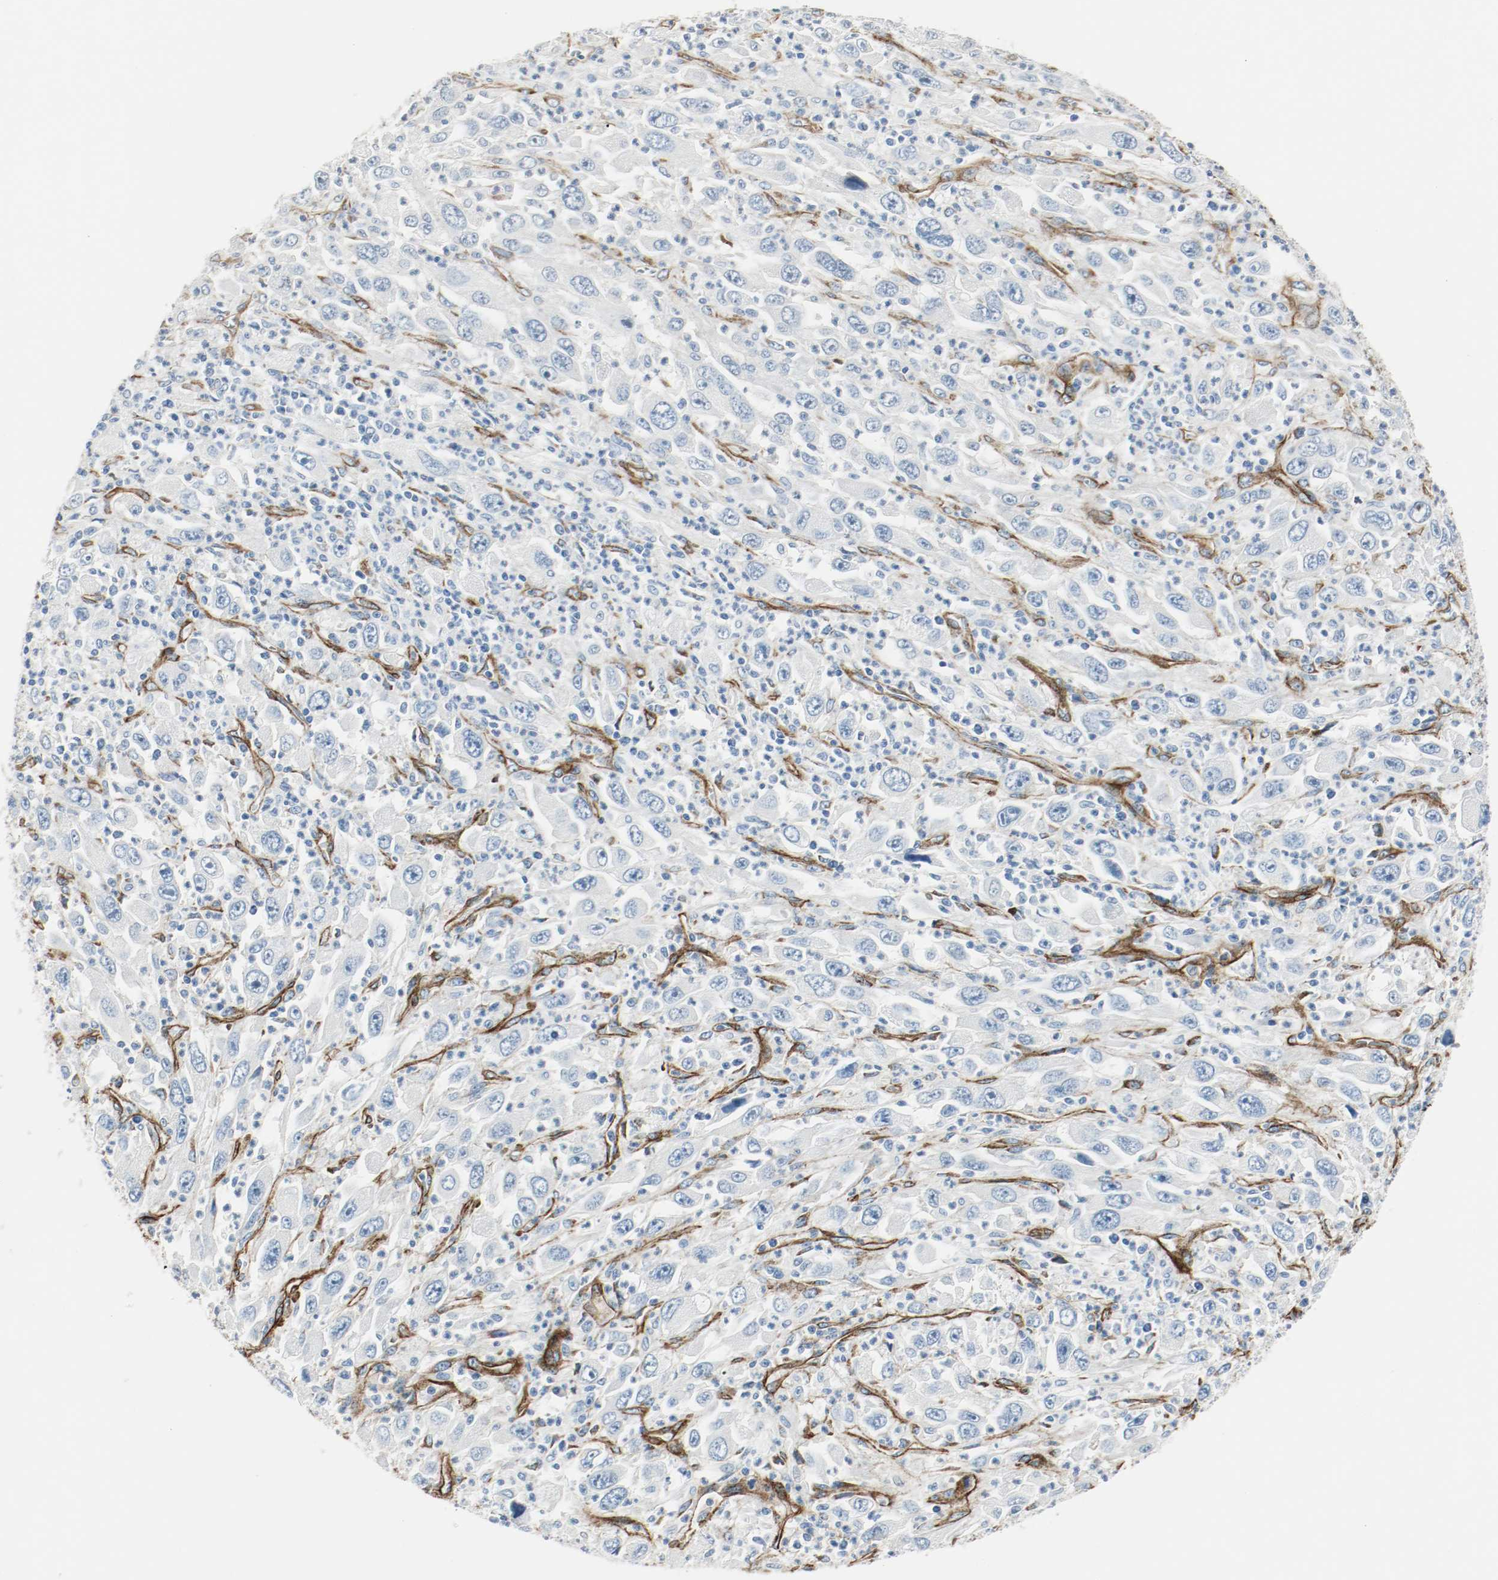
{"staining": {"intensity": "negative", "quantity": "none", "location": "none"}, "tissue": "melanoma", "cell_type": "Tumor cells", "image_type": "cancer", "snomed": [{"axis": "morphology", "description": "Malignant melanoma, Metastatic site"}, {"axis": "topography", "description": "Skin"}], "caption": "There is no significant positivity in tumor cells of malignant melanoma (metastatic site).", "gene": "LAMB1", "patient": {"sex": "female", "age": 56}}